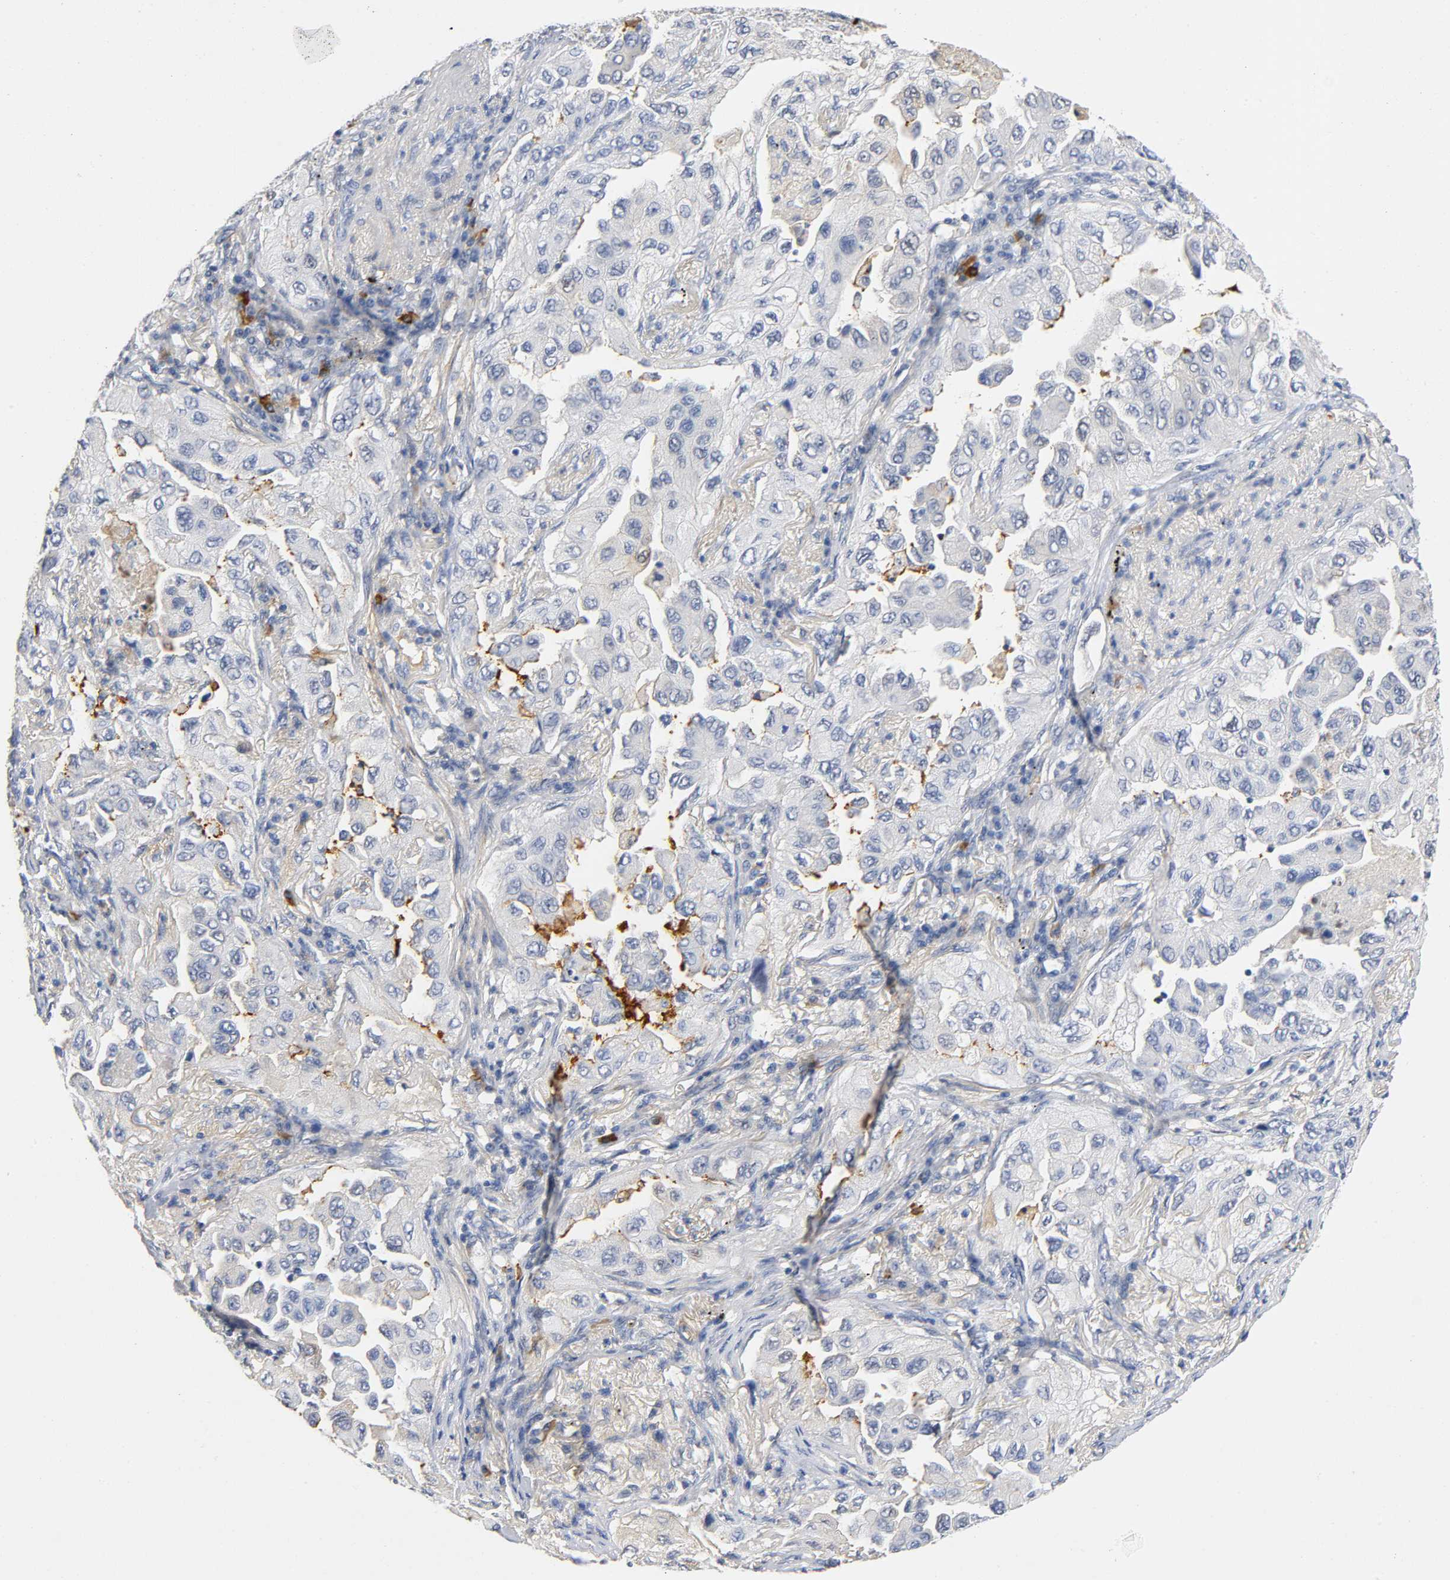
{"staining": {"intensity": "moderate", "quantity": "<25%", "location": "cytoplasmic/membranous"}, "tissue": "lung cancer", "cell_type": "Tumor cells", "image_type": "cancer", "snomed": [{"axis": "morphology", "description": "Adenocarcinoma, NOS"}, {"axis": "topography", "description": "Lung"}], "caption": "This is a histology image of IHC staining of lung cancer, which shows moderate staining in the cytoplasmic/membranous of tumor cells.", "gene": "TNC", "patient": {"sex": "female", "age": 65}}